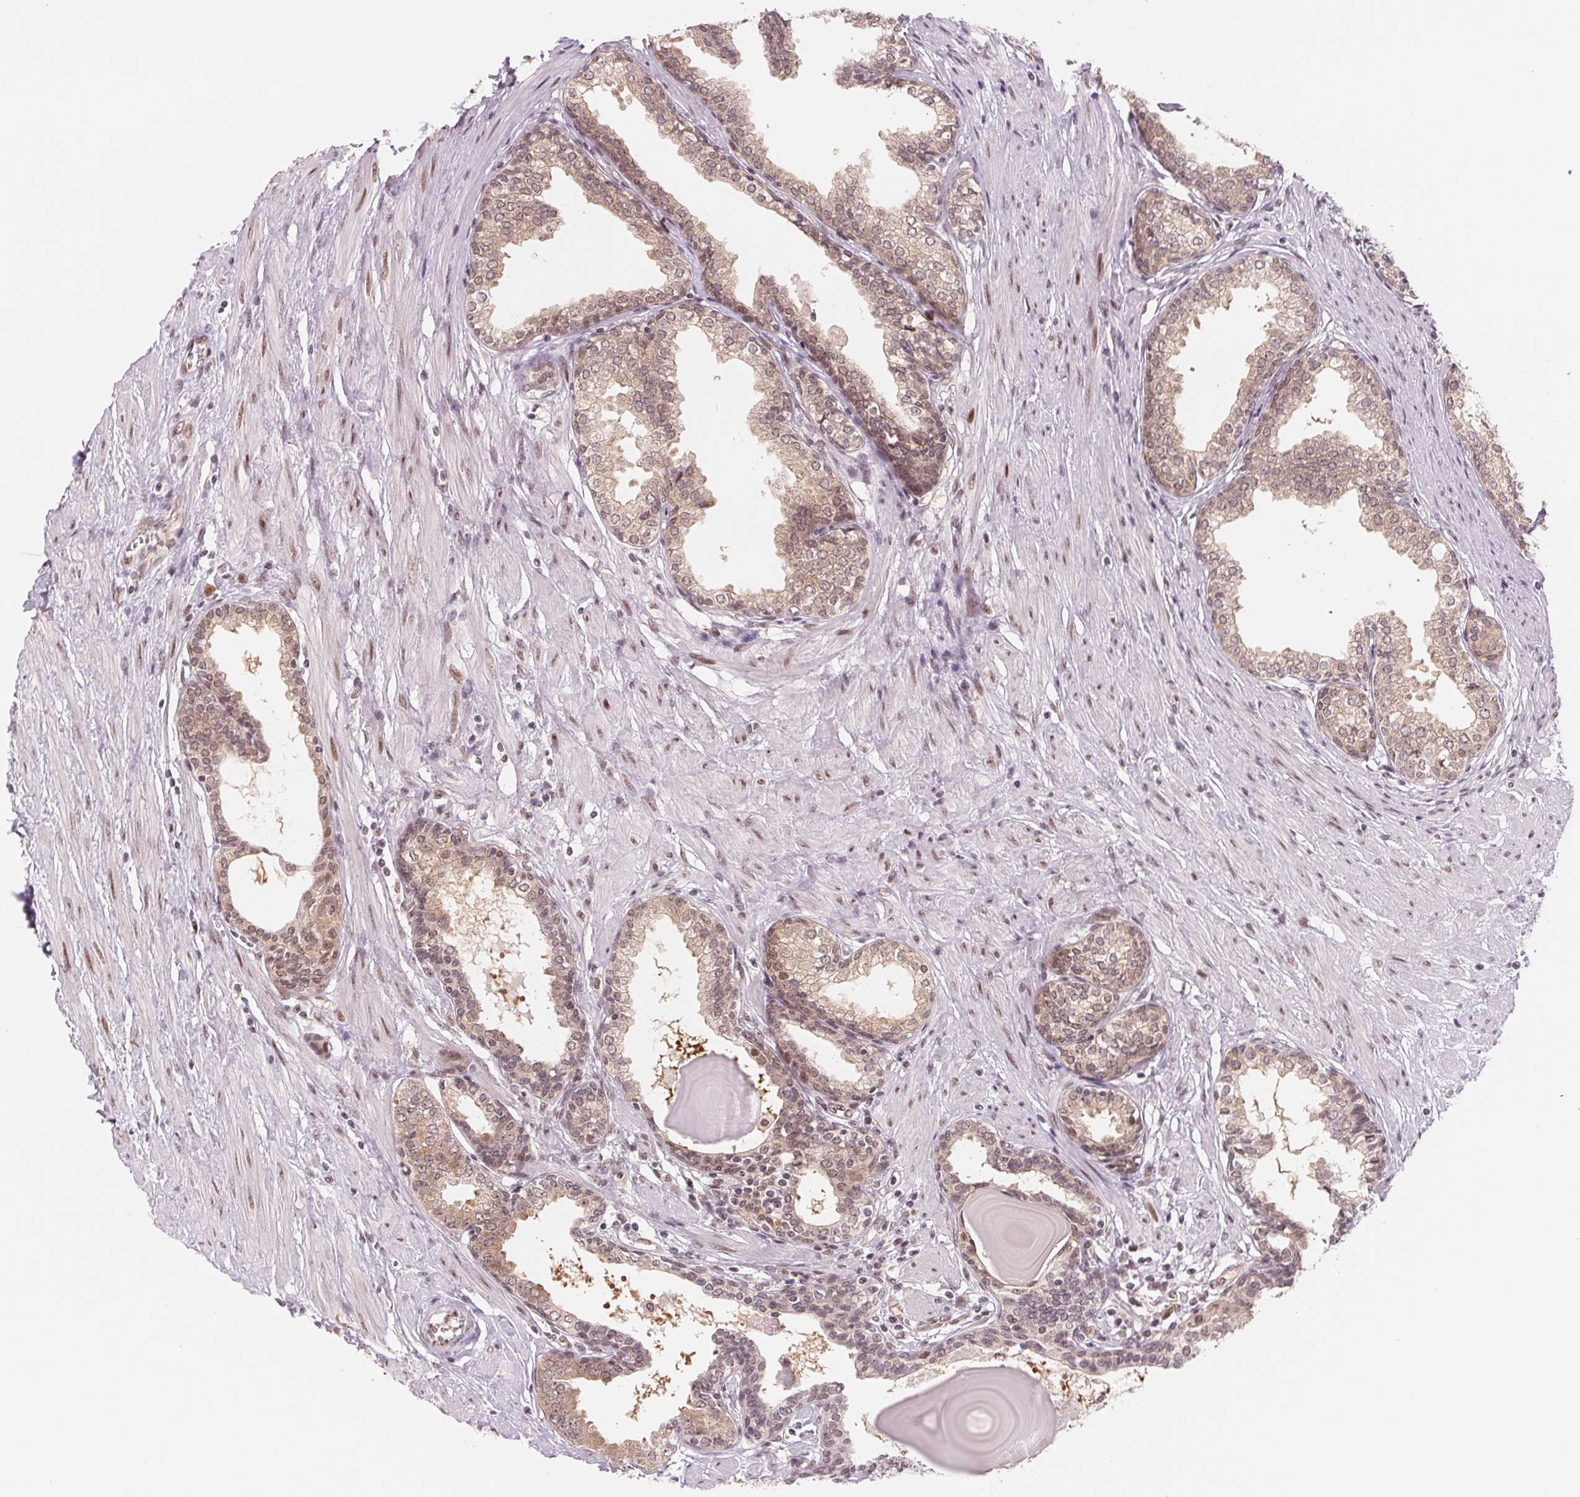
{"staining": {"intensity": "weak", "quantity": "25%-75%", "location": "cytoplasmic/membranous,nuclear"}, "tissue": "prostate", "cell_type": "Glandular cells", "image_type": "normal", "snomed": [{"axis": "morphology", "description": "Normal tissue, NOS"}, {"axis": "topography", "description": "Prostate"}], "caption": "Human prostate stained for a protein (brown) exhibits weak cytoplasmic/membranous,nuclear positive staining in about 25%-75% of glandular cells.", "gene": "DNAJB6", "patient": {"sex": "male", "age": 55}}